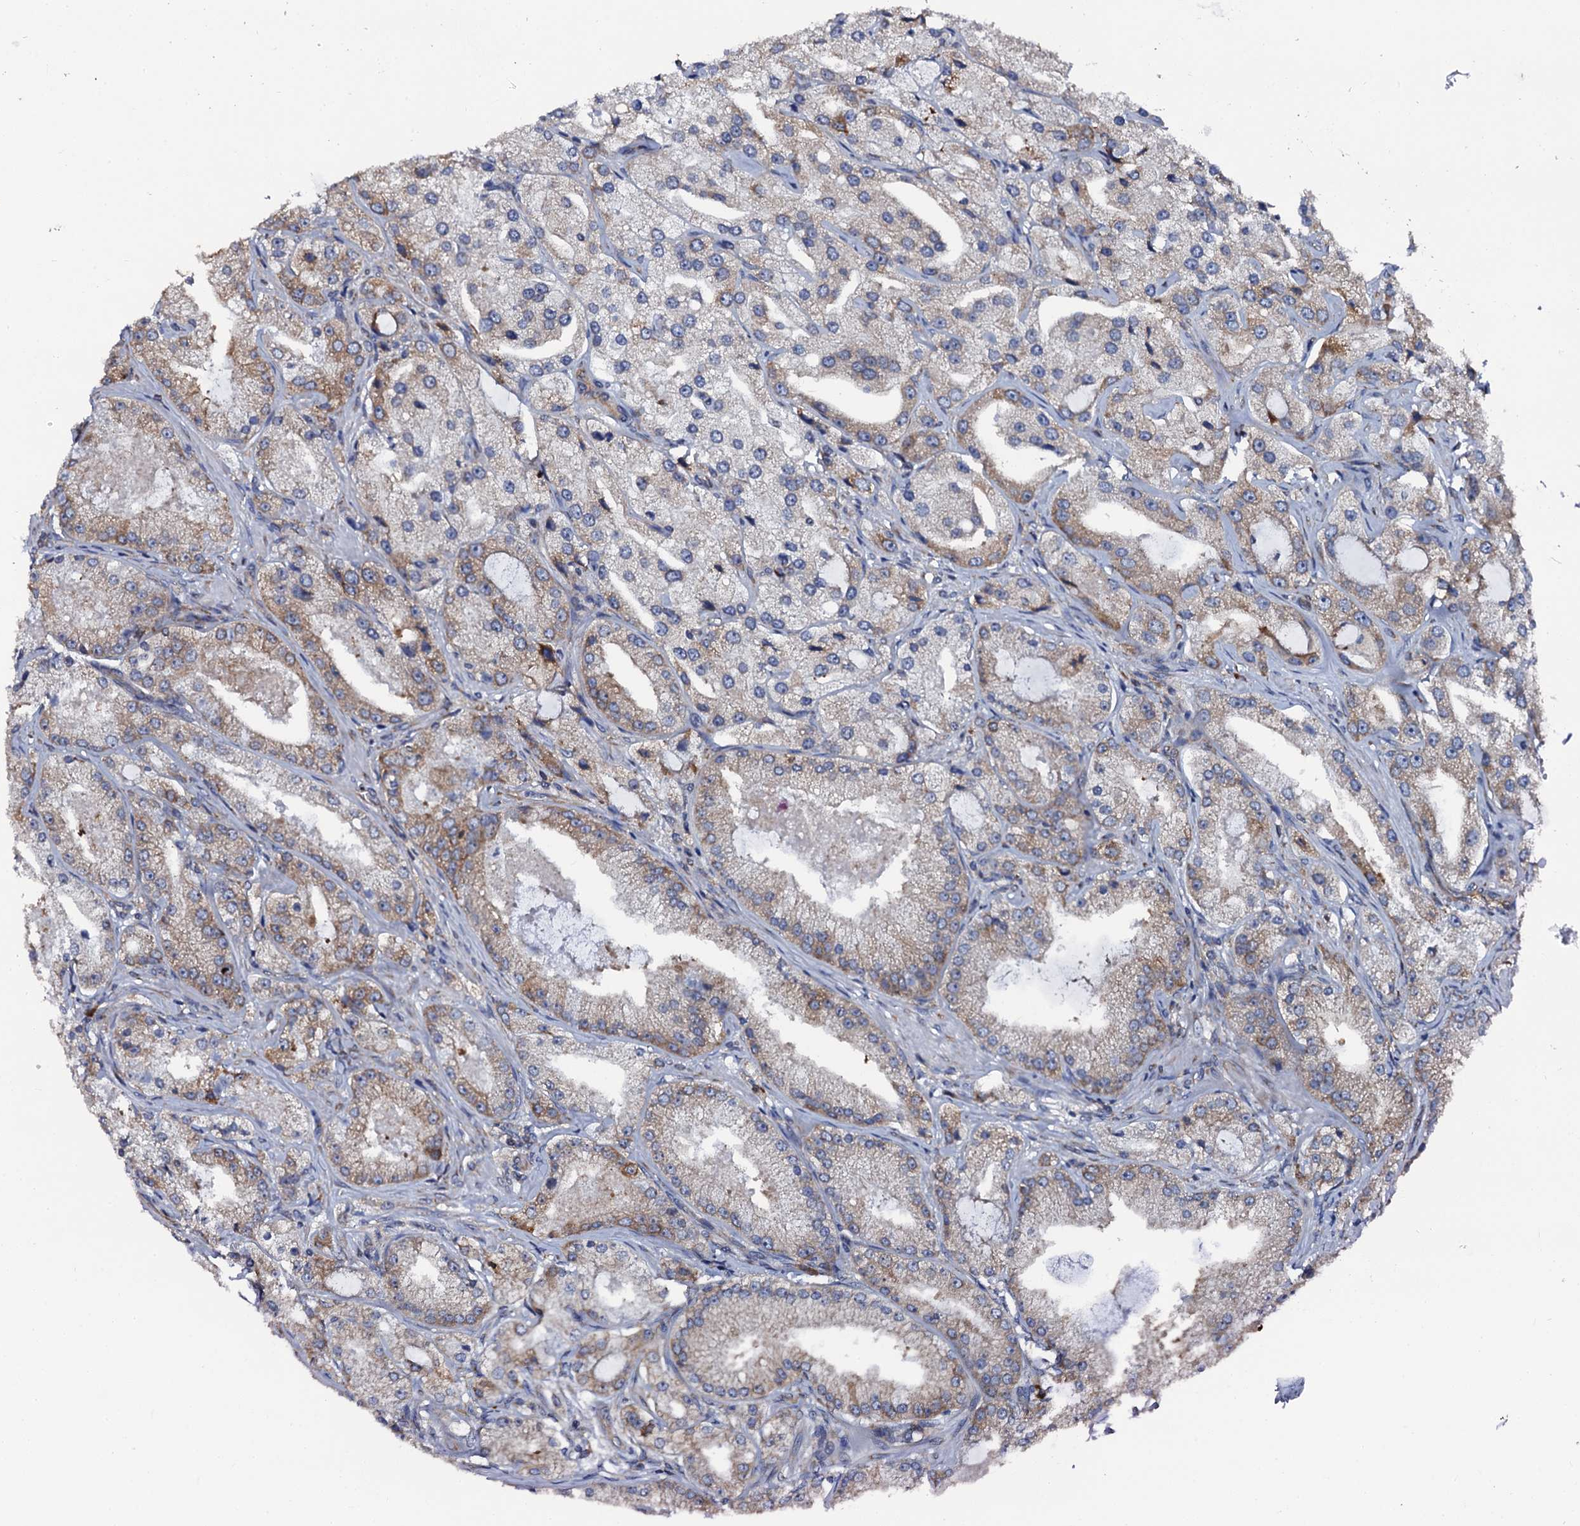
{"staining": {"intensity": "moderate", "quantity": "<25%", "location": "cytoplasmic/membranous"}, "tissue": "prostate cancer", "cell_type": "Tumor cells", "image_type": "cancer", "snomed": [{"axis": "morphology", "description": "Adenocarcinoma, Low grade"}, {"axis": "topography", "description": "Prostate"}], "caption": "IHC image of prostate cancer stained for a protein (brown), which shows low levels of moderate cytoplasmic/membranous positivity in approximately <25% of tumor cells.", "gene": "SPTY2D1", "patient": {"sex": "male", "age": 69}}